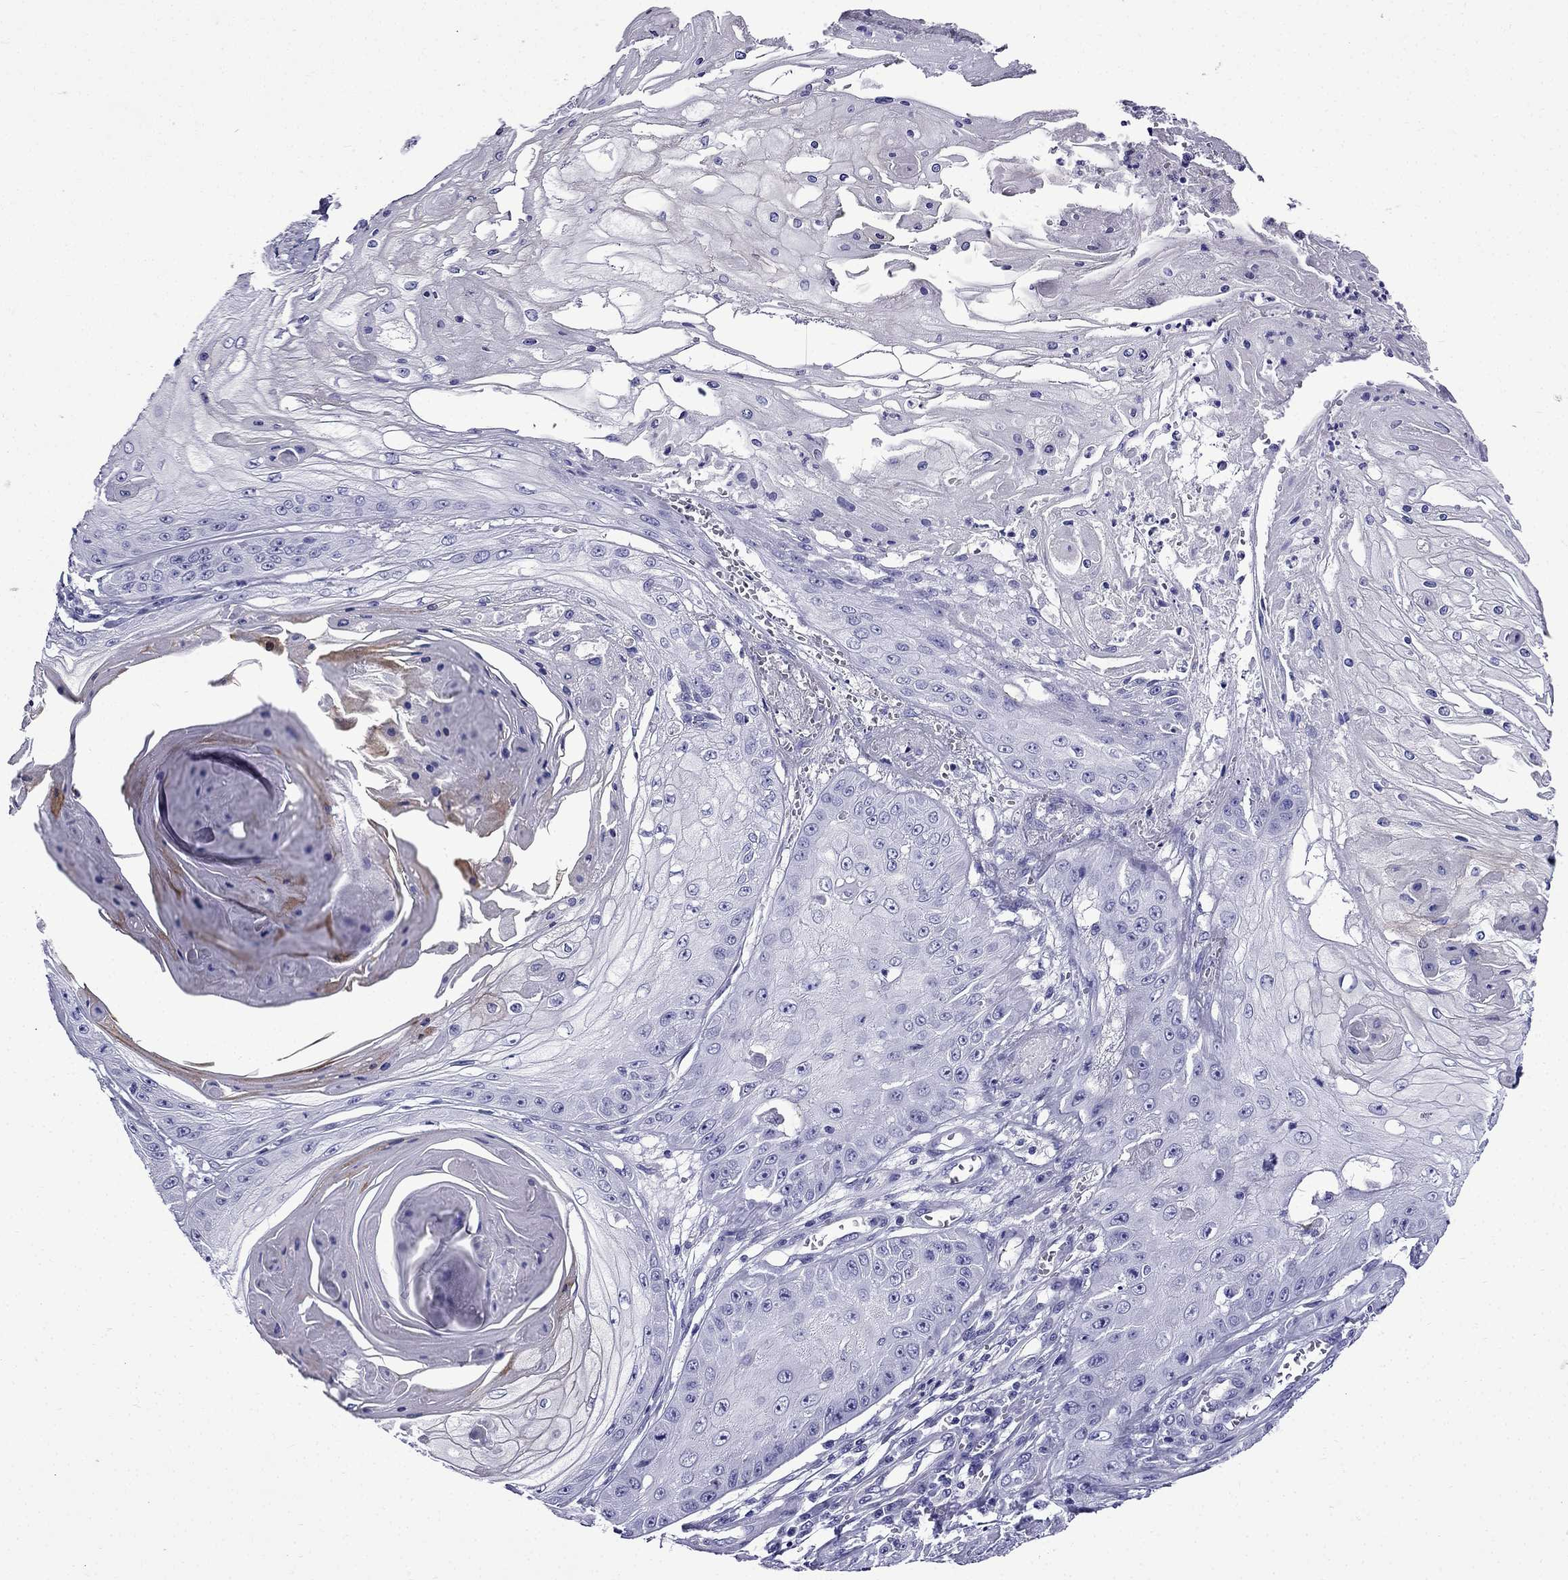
{"staining": {"intensity": "negative", "quantity": "none", "location": "none"}, "tissue": "skin cancer", "cell_type": "Tumor cells", "image_type": "cancer", "snomed": [{"axis": "morphology", "description": "Squamous cell carcinoma, NOS"}, {"axis": "topography", "description": "Skin"}], "caption": "Immunohistochemistry photomicrograph of neoplastic tissue: squamous cell carcinoma (skin) stained with DAB displays no significant protein expression in tumor cells.", "gene": "ERC2", "patient": {"sex": "male", "age": 70}}